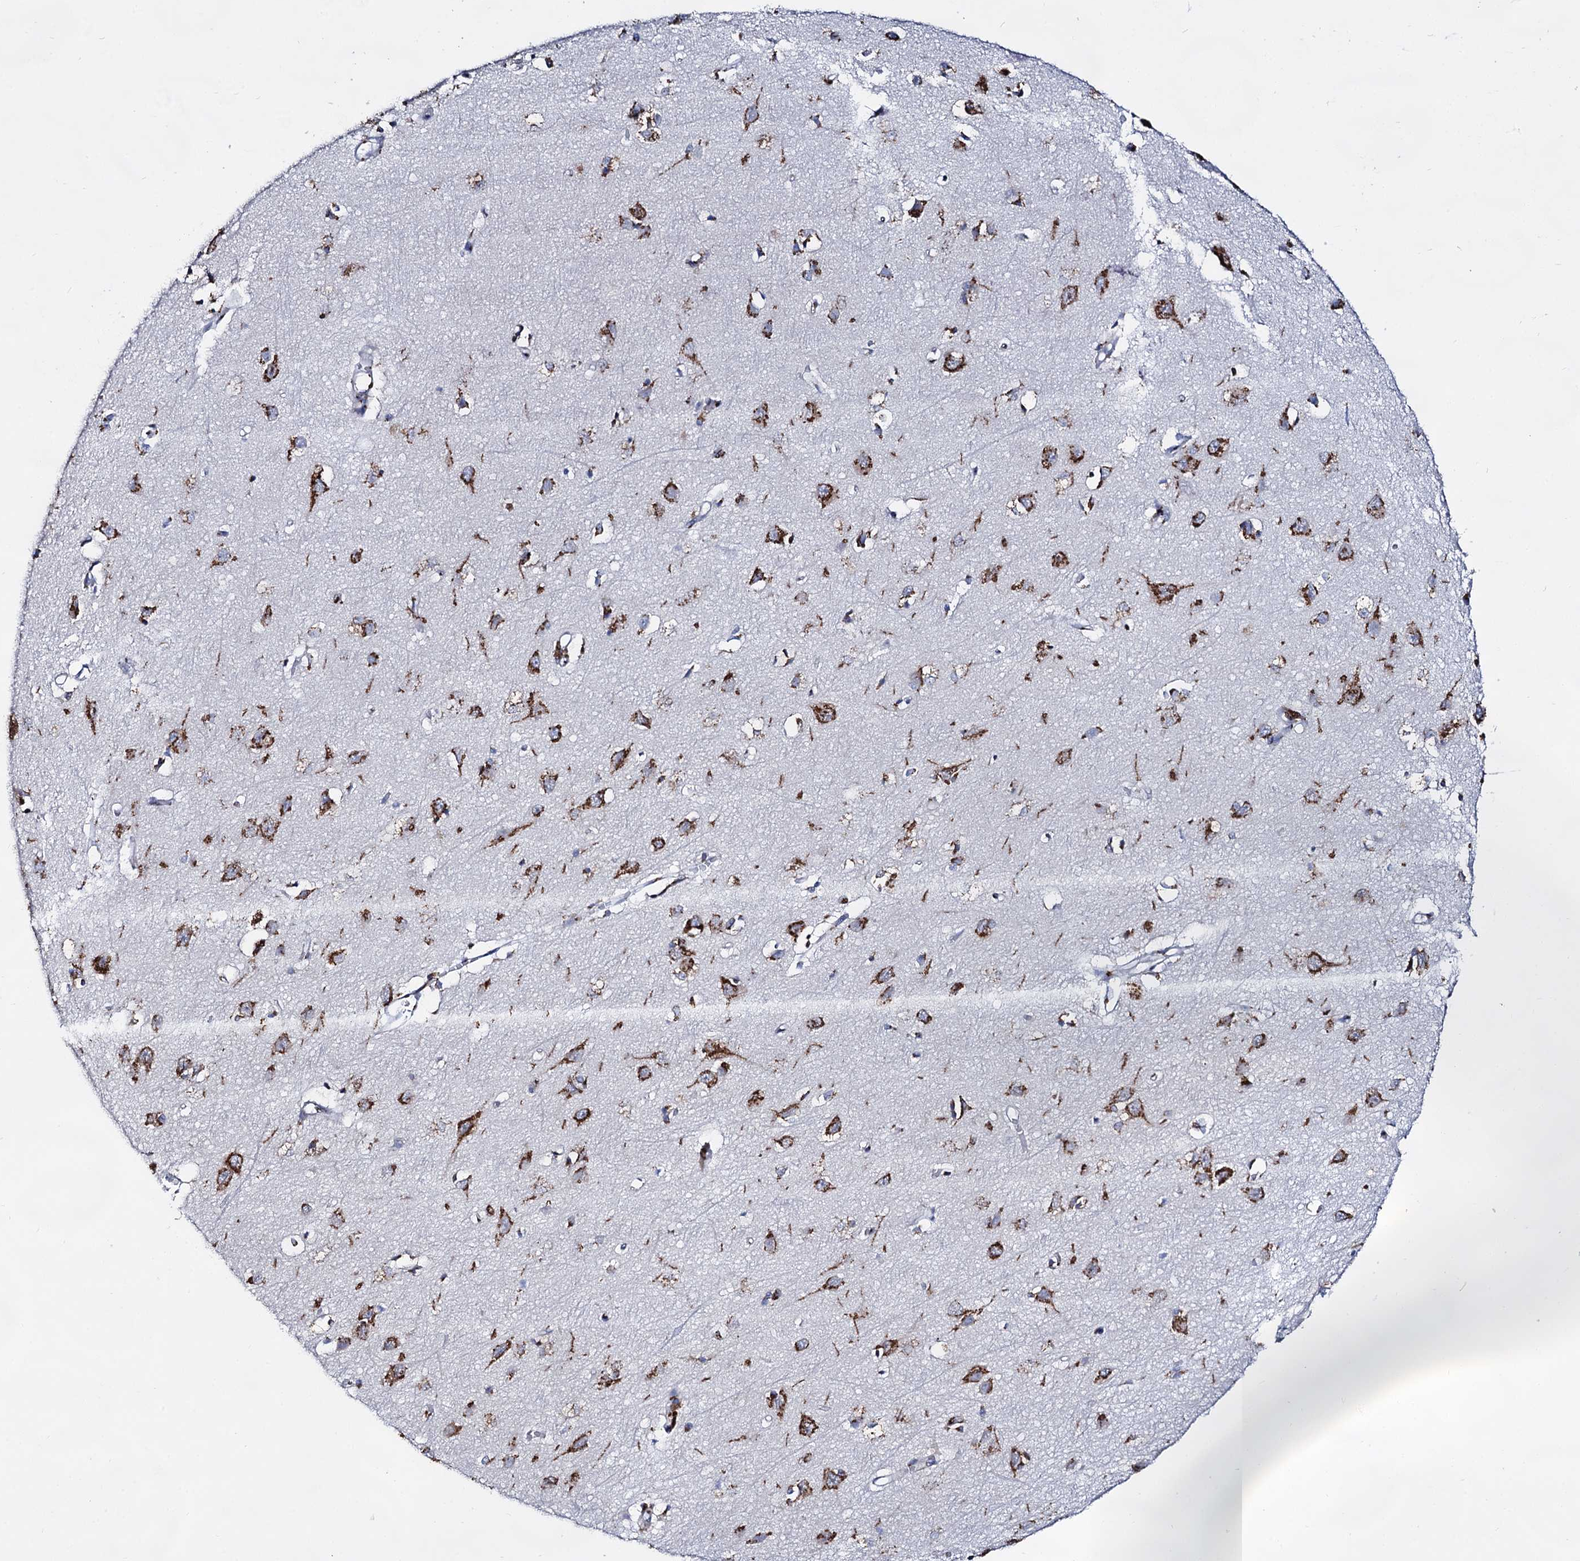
{"staining": {"intensity": "strong", "quantity": "25%-75%", "location": "cytoplasmic/membranous"}, "tissue": "cerebral cortex", "cell_type": "Endothelial cells", "image_type": "normal", "snomed": [{"axis": "morphology", "description": "Normal tissue, NOS"}, {"axis": "topography", "description": "Cerebral cortex"}], "caption": "Endothelial cells display high levels of strong cytoplasmic/membranous positivity in approximately 25%-75% of cells in unremarkable cerebral cortex. The protein is shown in brown color, while the nuclei are stained blue.", "gene": "TM9SF3", "patient": {"sex": "female", "age": 64}}